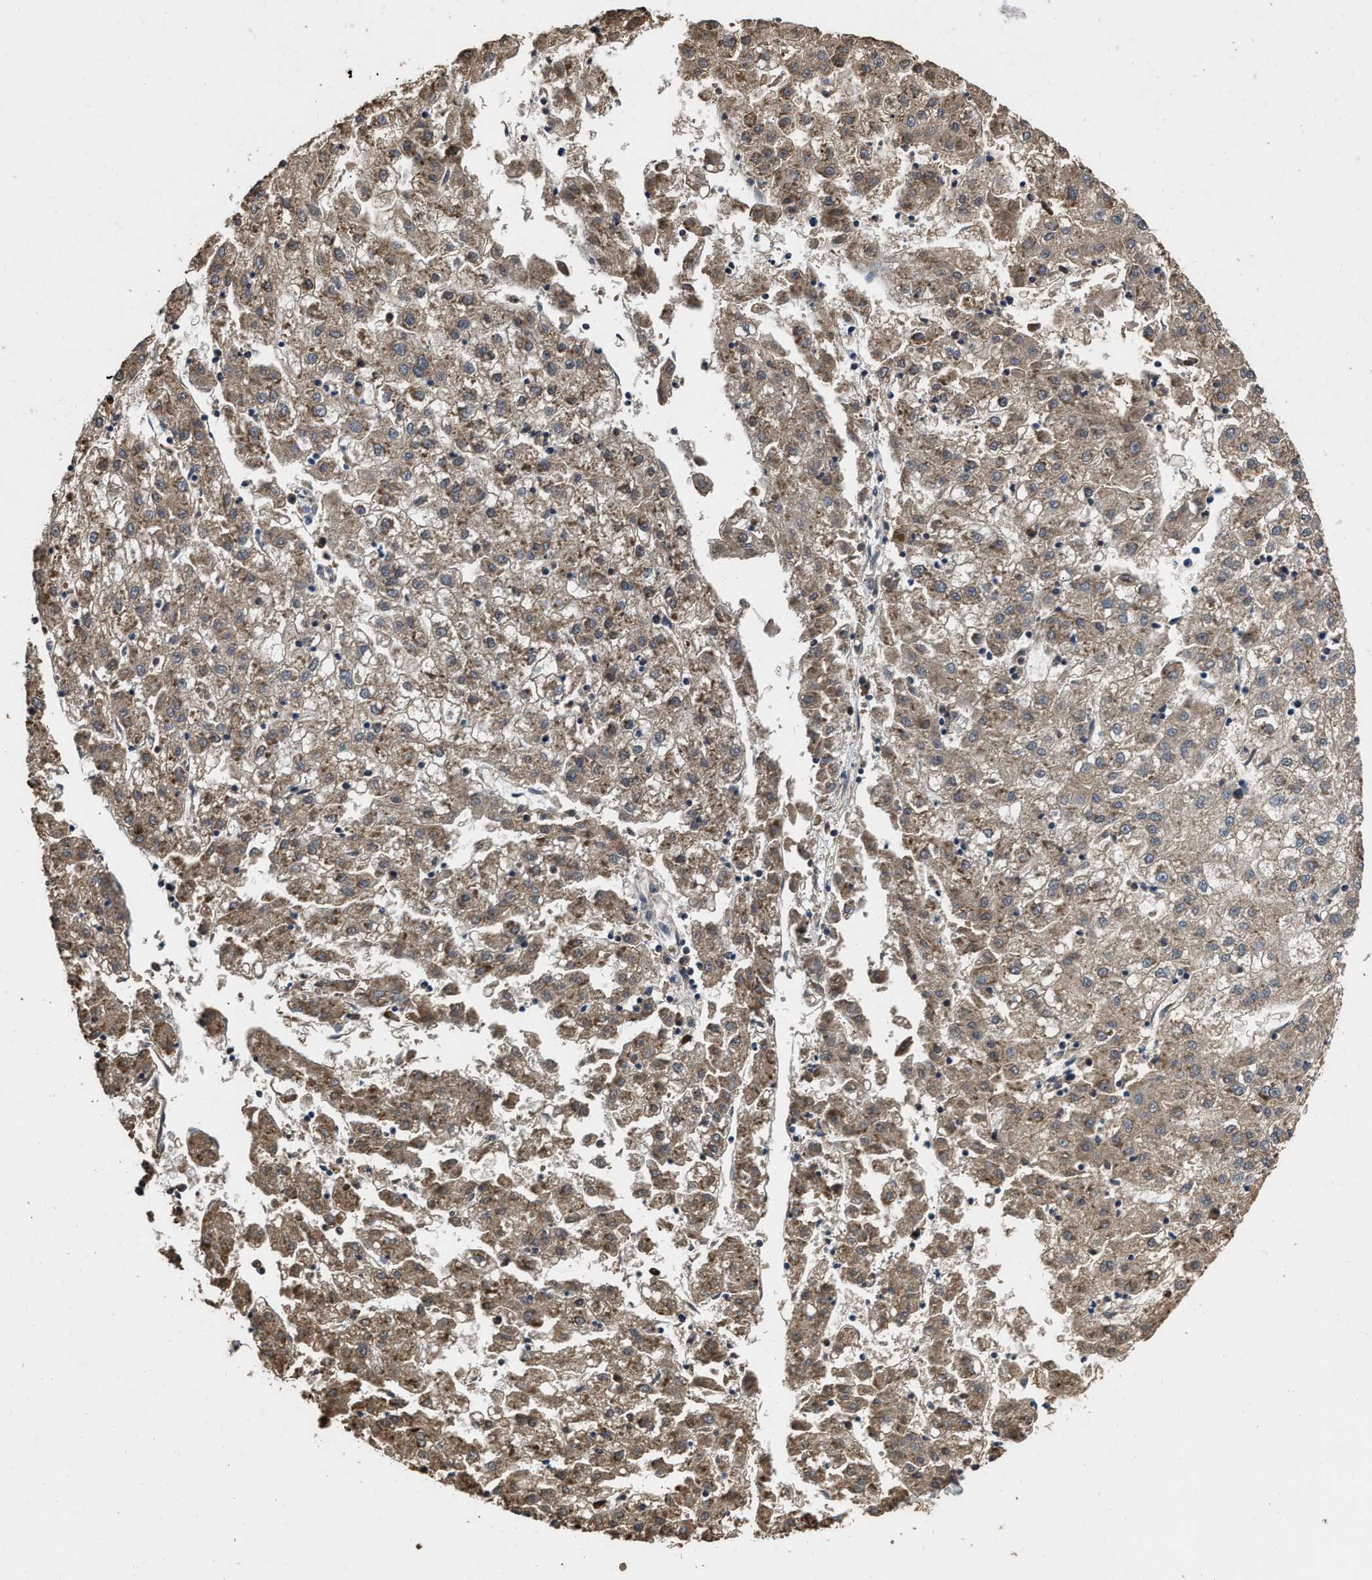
{"staining": {"intensity": "moderate", "quantity": ">75%", "location": "cytoplasmic/membranous"}, "tissue": "liver cancer", "cell_type": "Tumor cells", "image_type": "cancer", "snomed": [{"axis": "morphology", "description": "Carcinoma, Hepatocellular, NOS"}, {"axis": "topography", "description": "Liver"}], "caption": "Immunohistochemical staining of liver cancer reveals medium levels of moderate cytoplasmic/membranous expression in about >75% of tumor cells. (Stains: DAB (3,3'-diaminobenzidine) in brown, nuclei in blue, Microscopy: brightfield microscopy at high magnification).", "gene": "C3", "patient": {"sex": "male", "age": 72}}